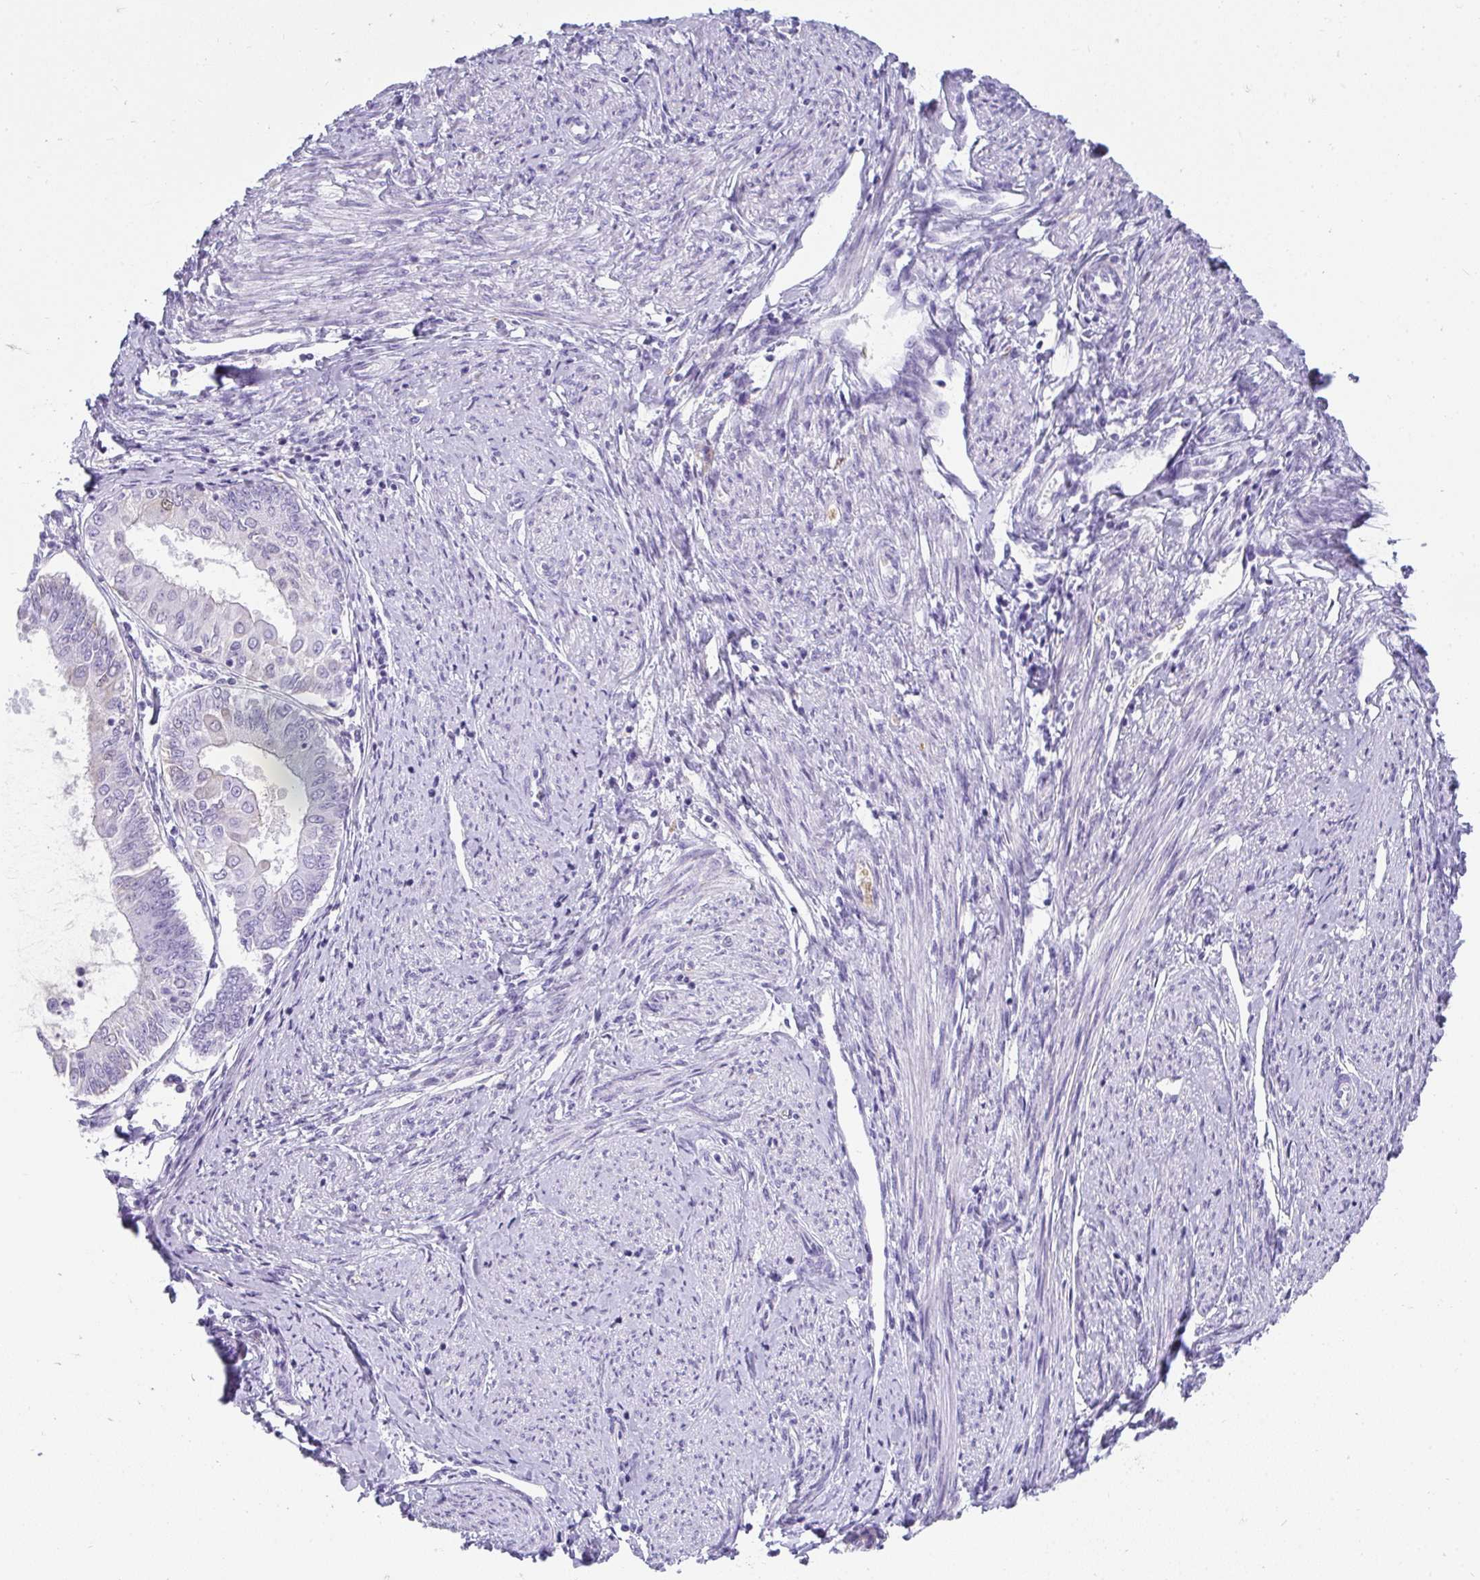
{"staining": {"intensity": "negative", "quantity": "none", "location": "none"}, "tissue": "endometrial cancer", "cell_type": "Tumor cells", "image_type": "cancer", "snomed": [{"axis": "morphology", "description": "Adenocarcinoma, NOS"}, {"axis": "topography", "description": "Endometrium"}], "caption": "Protein analysis of endometrial adenocarcinoma reveals no significant expression in tumor cells.", "gene": "ZSWIM3", "patient": {"sex": "female", "age": 68}}